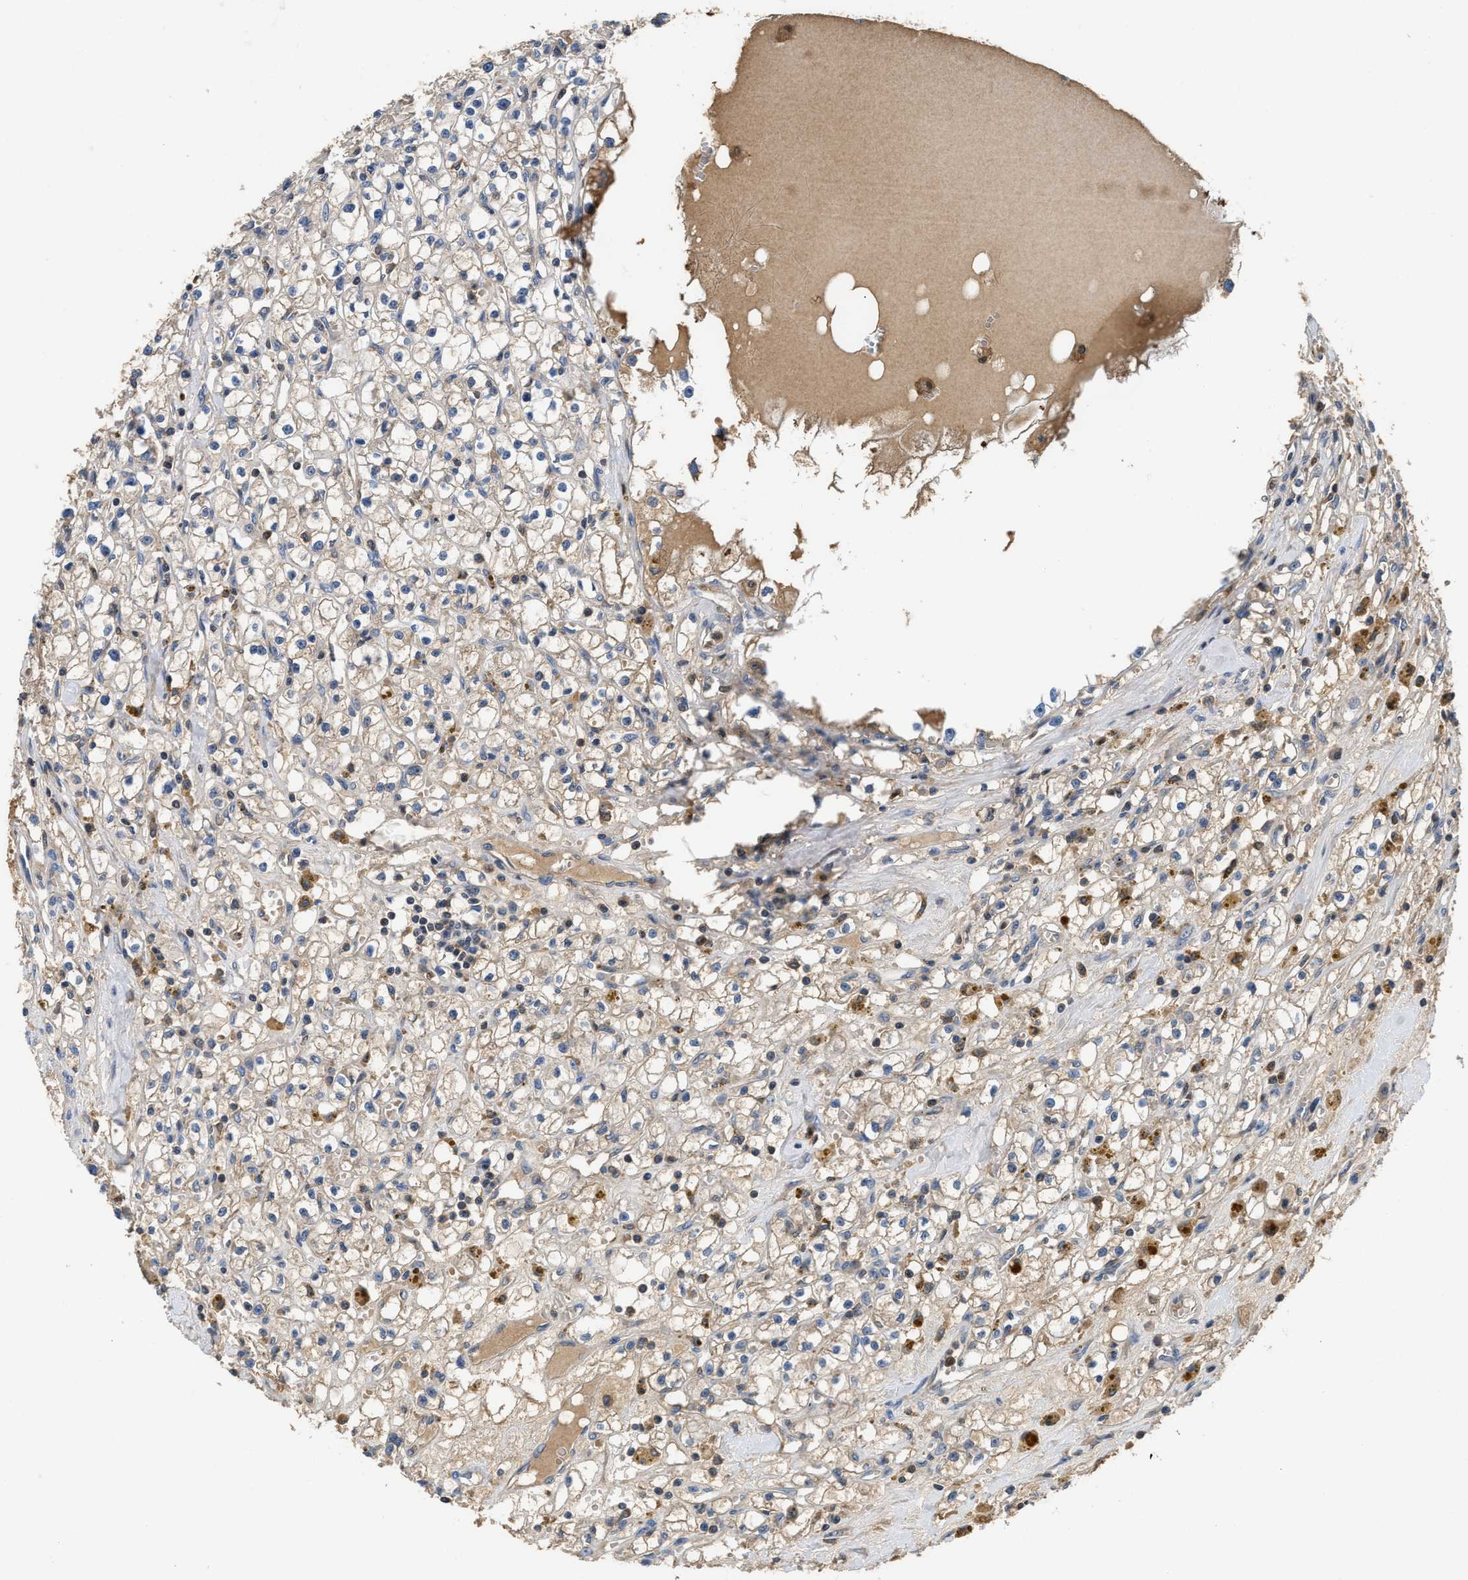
{"staining": {"intensity": "negative", "quantity": "none", "location": "none"}, "tissue": "renal cancer", "cell_type": "Tumor cells", "image_type": "cancer", "snomed": [{"axis": "morphology", "description": "Adenocarcinoma, NOS"}, {"axis": "topography", "description": "Kidney"}], "caption": "Histopathology image shows no significant protein positivity in tumor cells of adenocarcinoma (renal).", "gene": "OSTF1", "patient": {"sex": "male", "age": 56}}